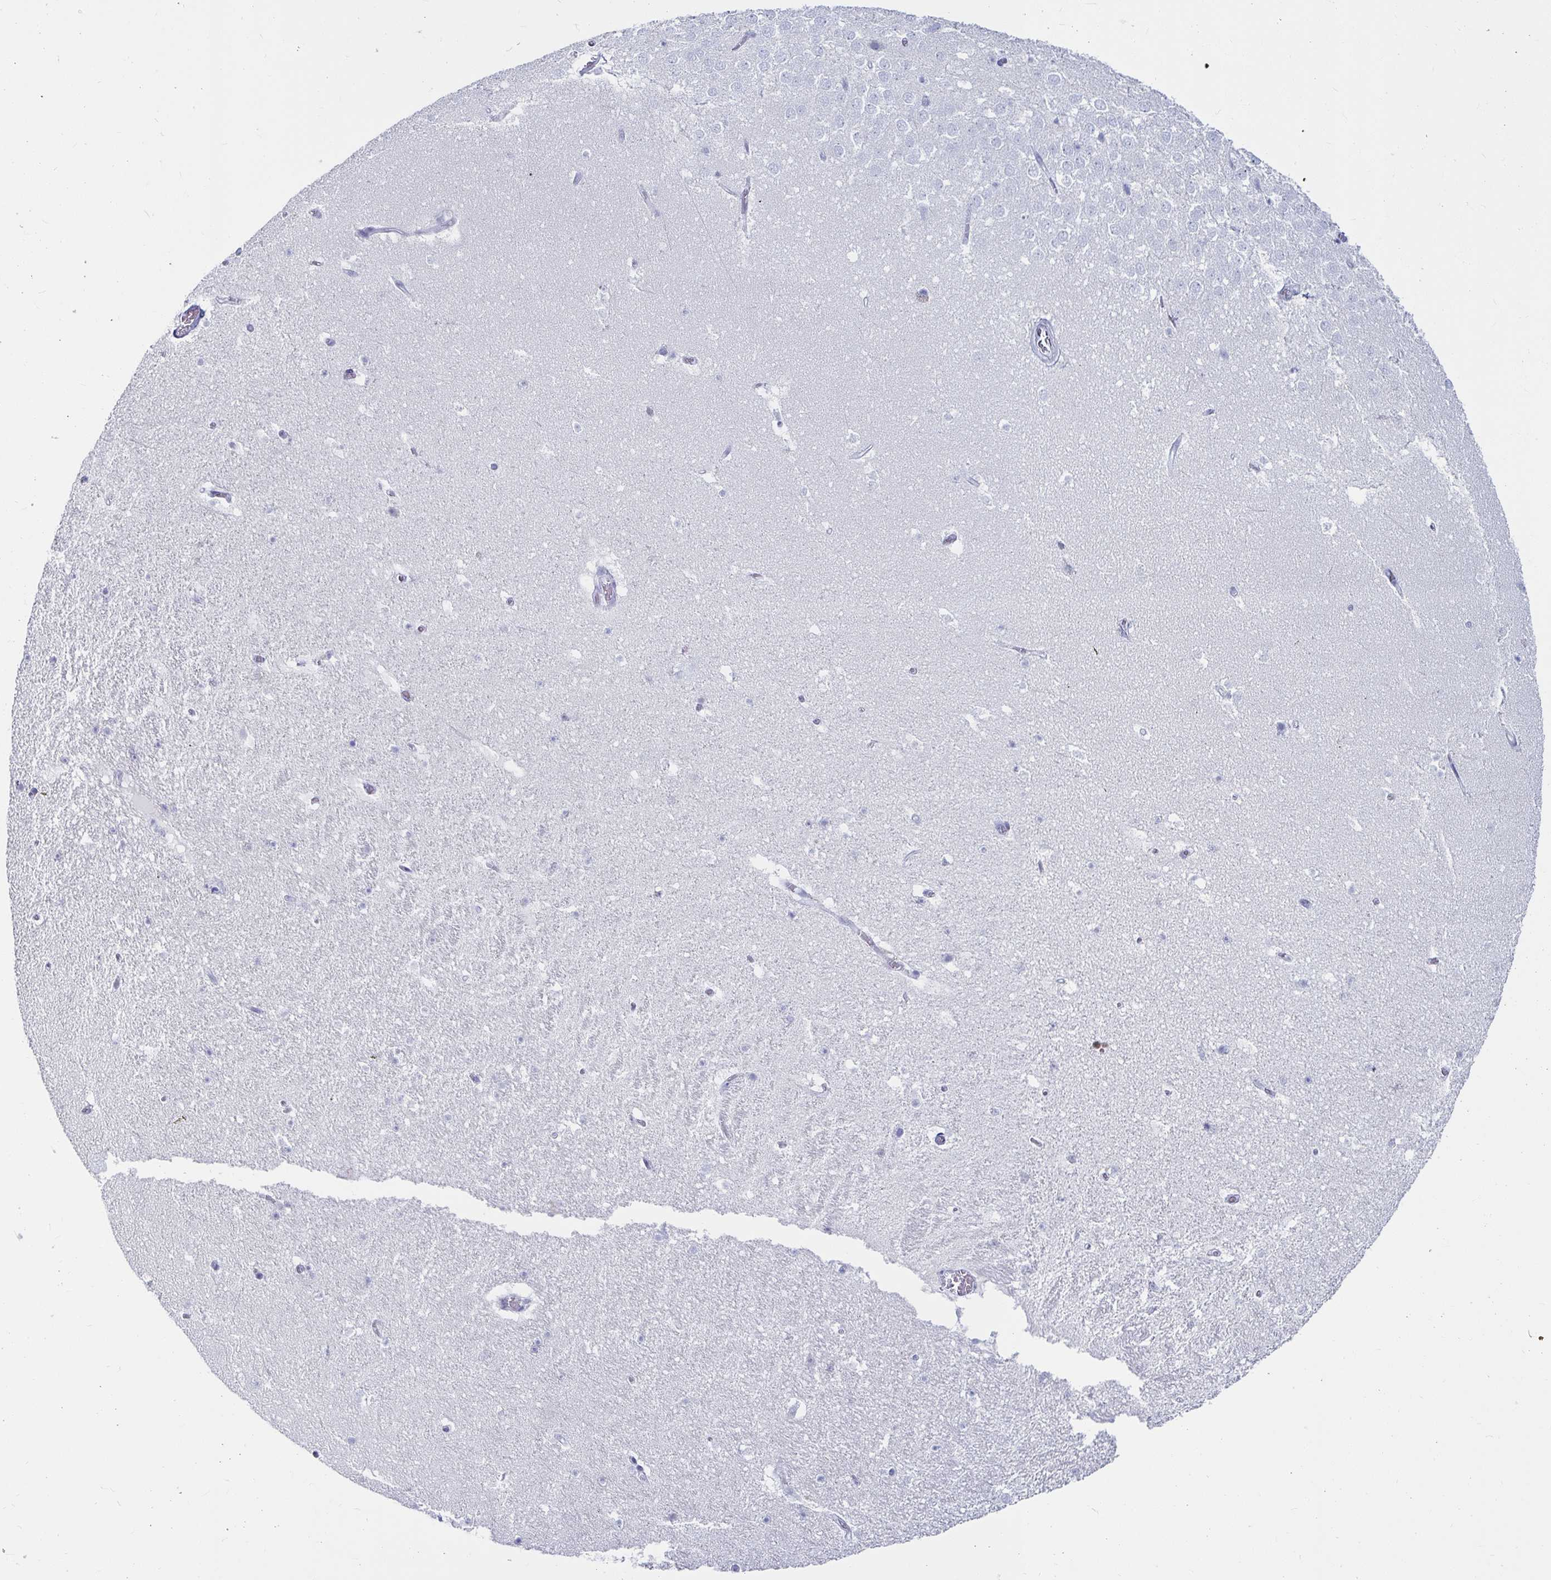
{"staining": {"intensity": "negative", "quantity": "none", "location": "none"}, "tissue": "hippocampus", "cell_type": "Glial cells", "image_type": "normal", "snomed": [{"axis": "morphology", "description": "Normal tissue, NOS"}, {"axis": "topography", "description": "Hippocampus"}], "caption": "High power microscopy micrograph of an immunohistochemistry histopathology image of unremarkable hippocampus, revealing no significant staining in glial cells. Brightfield microscopy of IHC stained with DAB (brown) and hematoxylin (blue), captured at high magnification.", "gene": "CA9", "patient": {"sex": "female", "age": 42}}